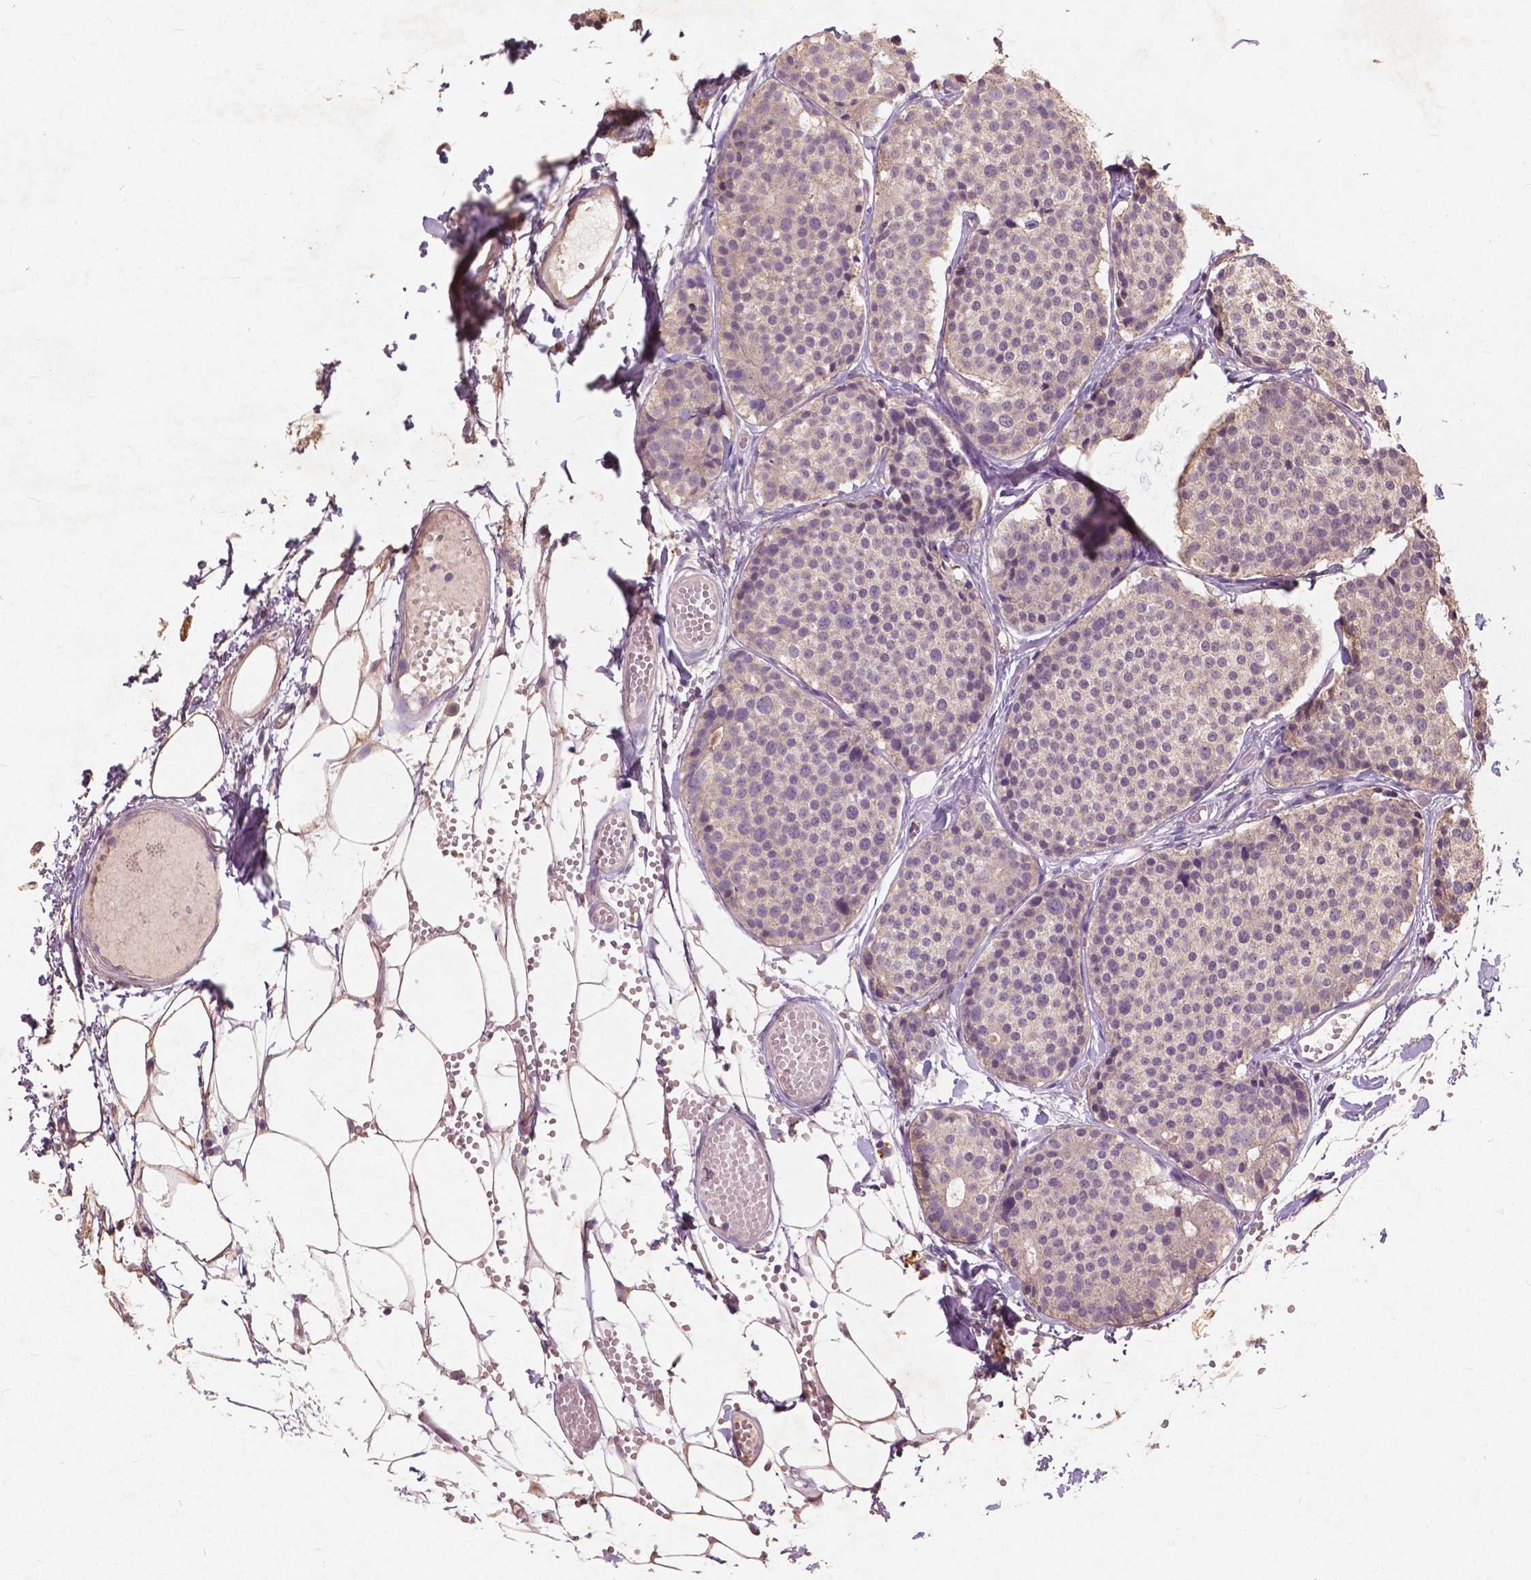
{"staining": {"intensity": "negative", "quantity": "none", "location": "none"}, "tissue": "carcinoid", "cell_type": "Tumor cells", "image_type": "cancer", "snomed": [{"axis": "morphology", "description": "Carcinoid, malignant, NOS"}, {"axis": "topography", "description": "Small intestine"}], "caption": "IHC photomicrograph of neoplastic tissue: carcinoid (malignant) stained with DAB (3,3'-diaminobenzidine) demonstrates no significant protein positivity in tumor cells.", "gene": "ST6GALNAC5", "patient": {"sex": "female", "age": 65}}